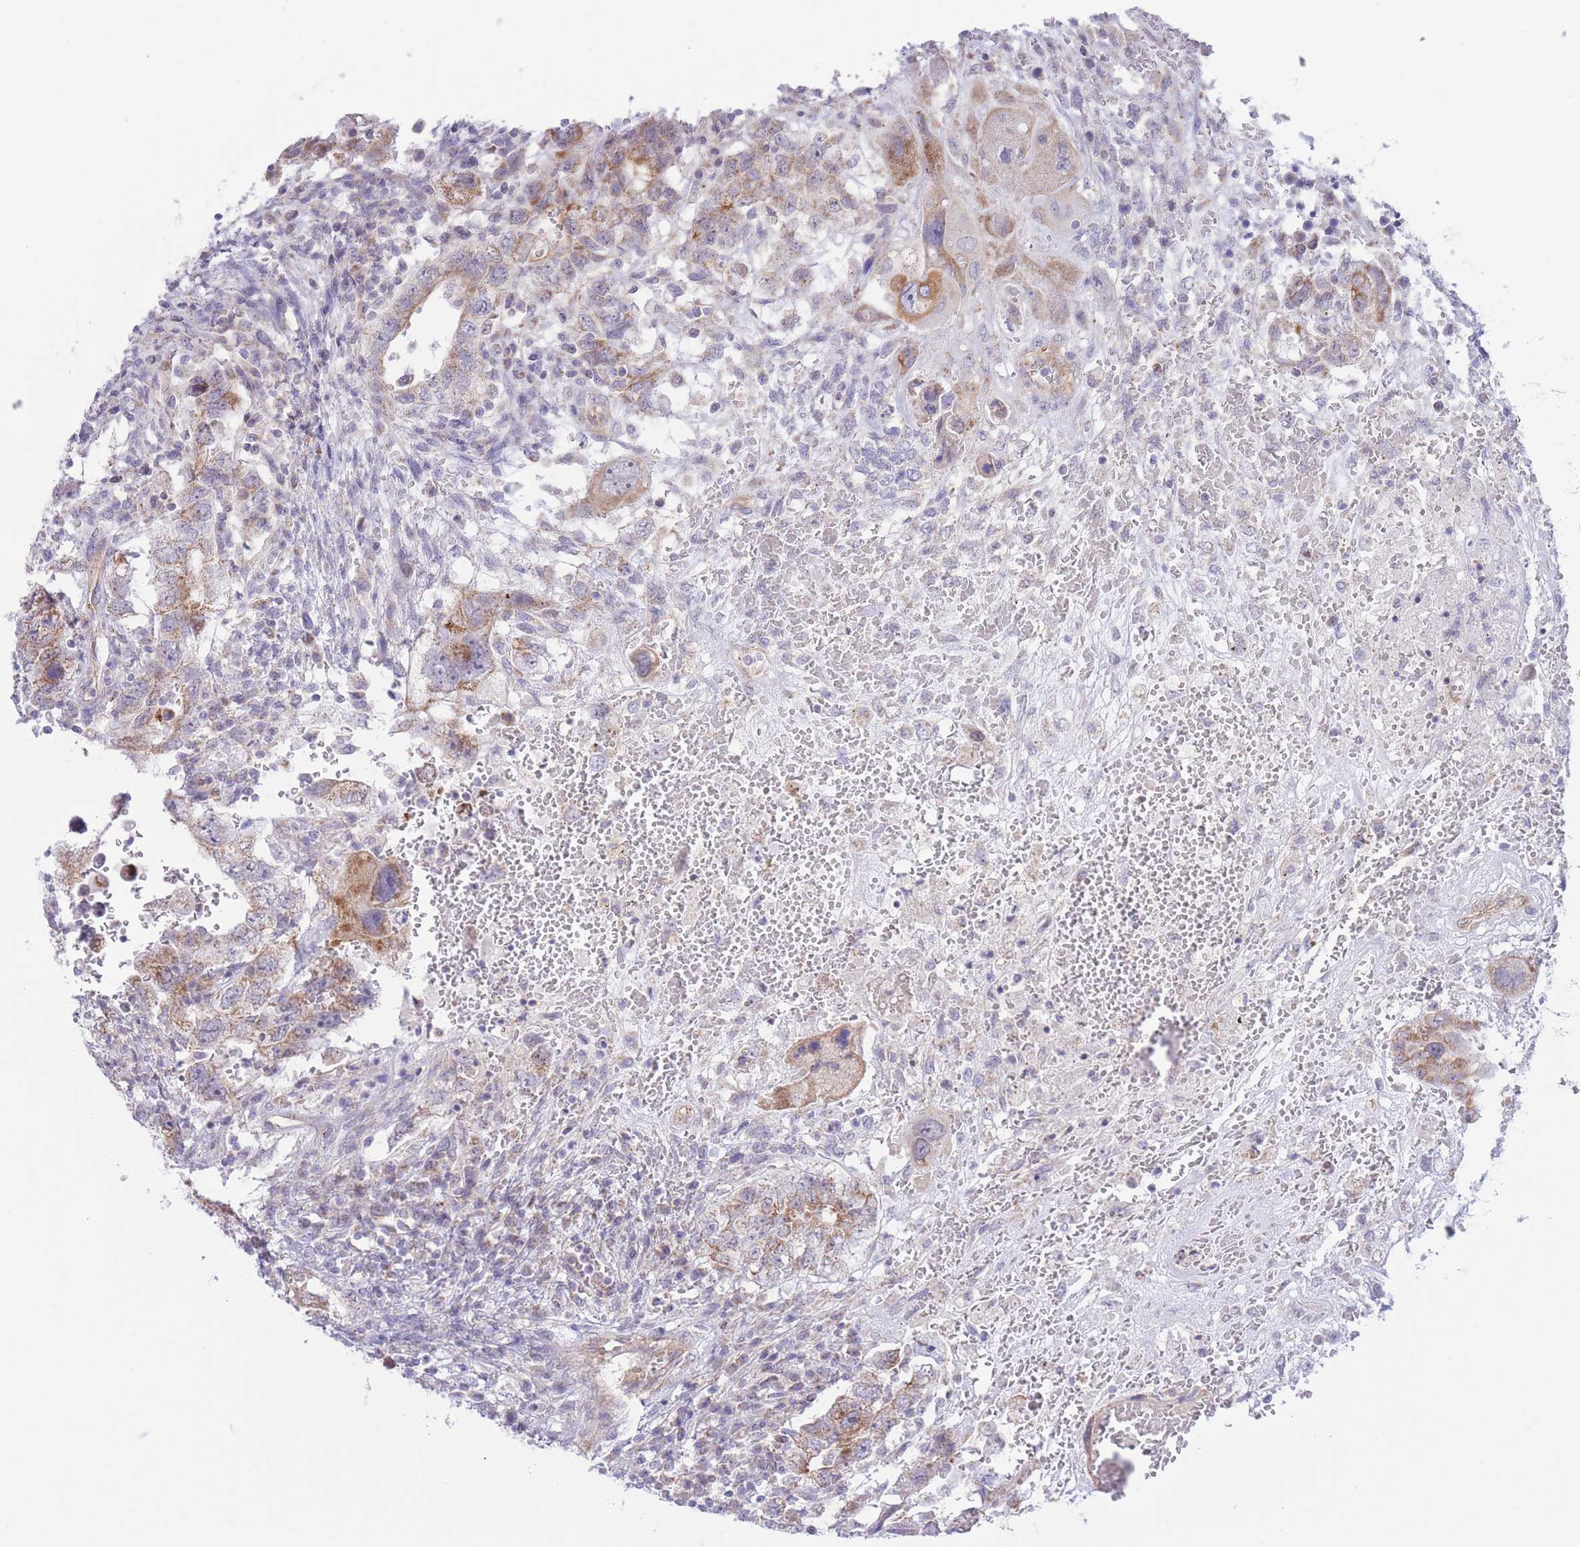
{"staining": {"intensity": "moderate", "quantity": "25%-75%", "location": "cytoplasmic/membranous"}, "tissue": "testis cancer", "cell_type": "Tumor cells", "image_type": "cancer", "snomed": [{"axis": "morphology", "description": "Carcinoma, Embryonal, NOS"}, {"axis": "topography", "description": "Testis"}], "caption": "Moderate cytoplasmic/membranous staining is appreciated in approximately 25%-75% of tumor cells in testis embryonal carcinoma.", "gene": "MRPS31", "patient": {"sex": "male", "age": 26}}